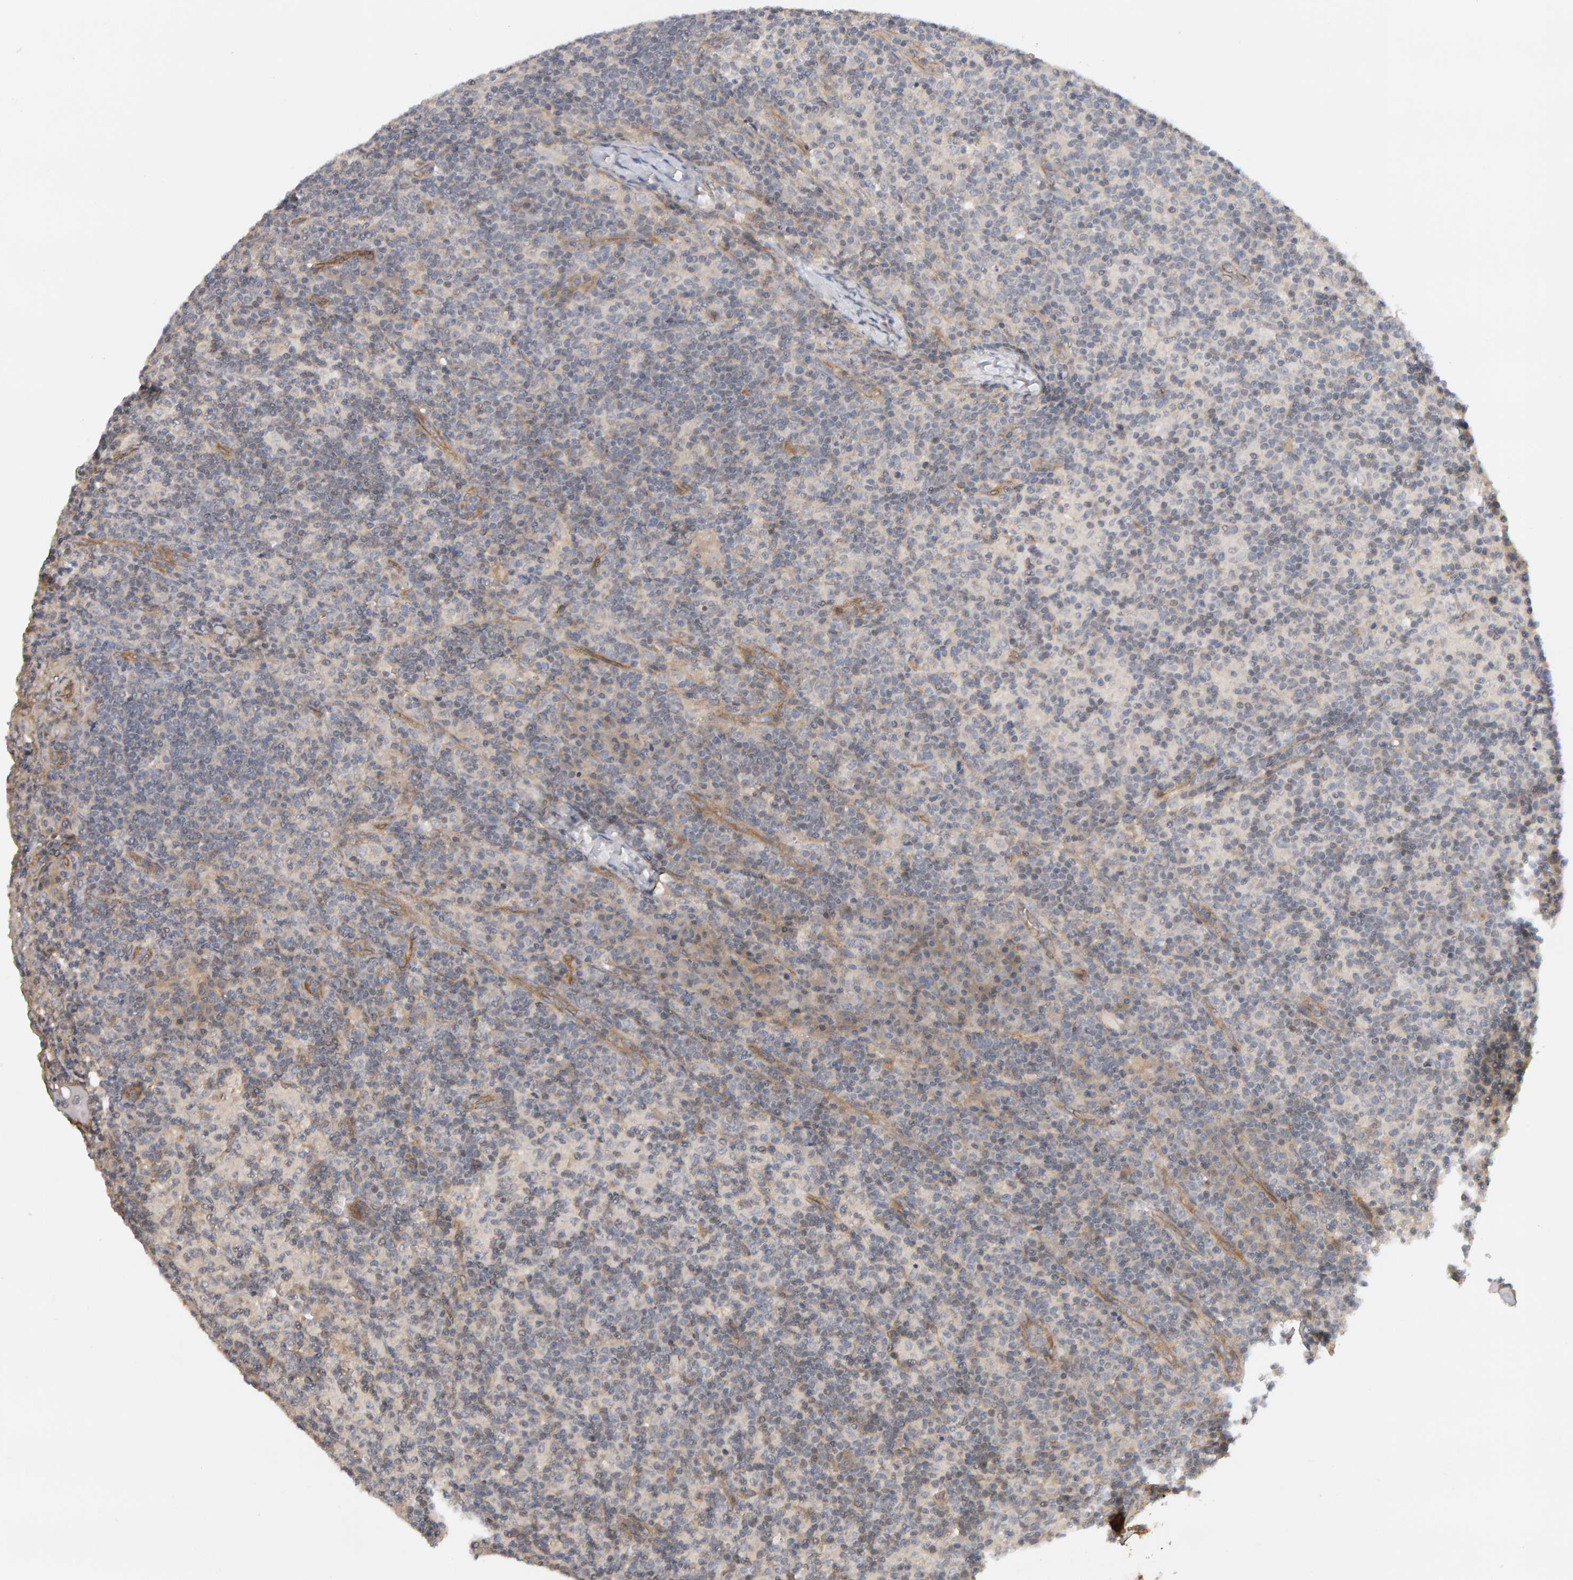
{"staining": {"intensity": "negative", "quantity": "none", "location": "none"}, "tissue": "lymph node", "cell_type": "Germinal center cells", "image_type": "normal", "snomed": [{"axis": "morphology", "description": "Normal tissue, NOS"}, {"axis": "morphology", "description": "Inflammation, NOS"}, {"axis": "topography", "description": "Lymph node"}], "caption": "Lymph node was stained to show a protein in brown. There is no significant staining in germinal center cells. (DAB immunohistochemistry (IHC), high magnification).", "gene": "PPP1R16A", "patient": {"sex": "male", "age": 55}}